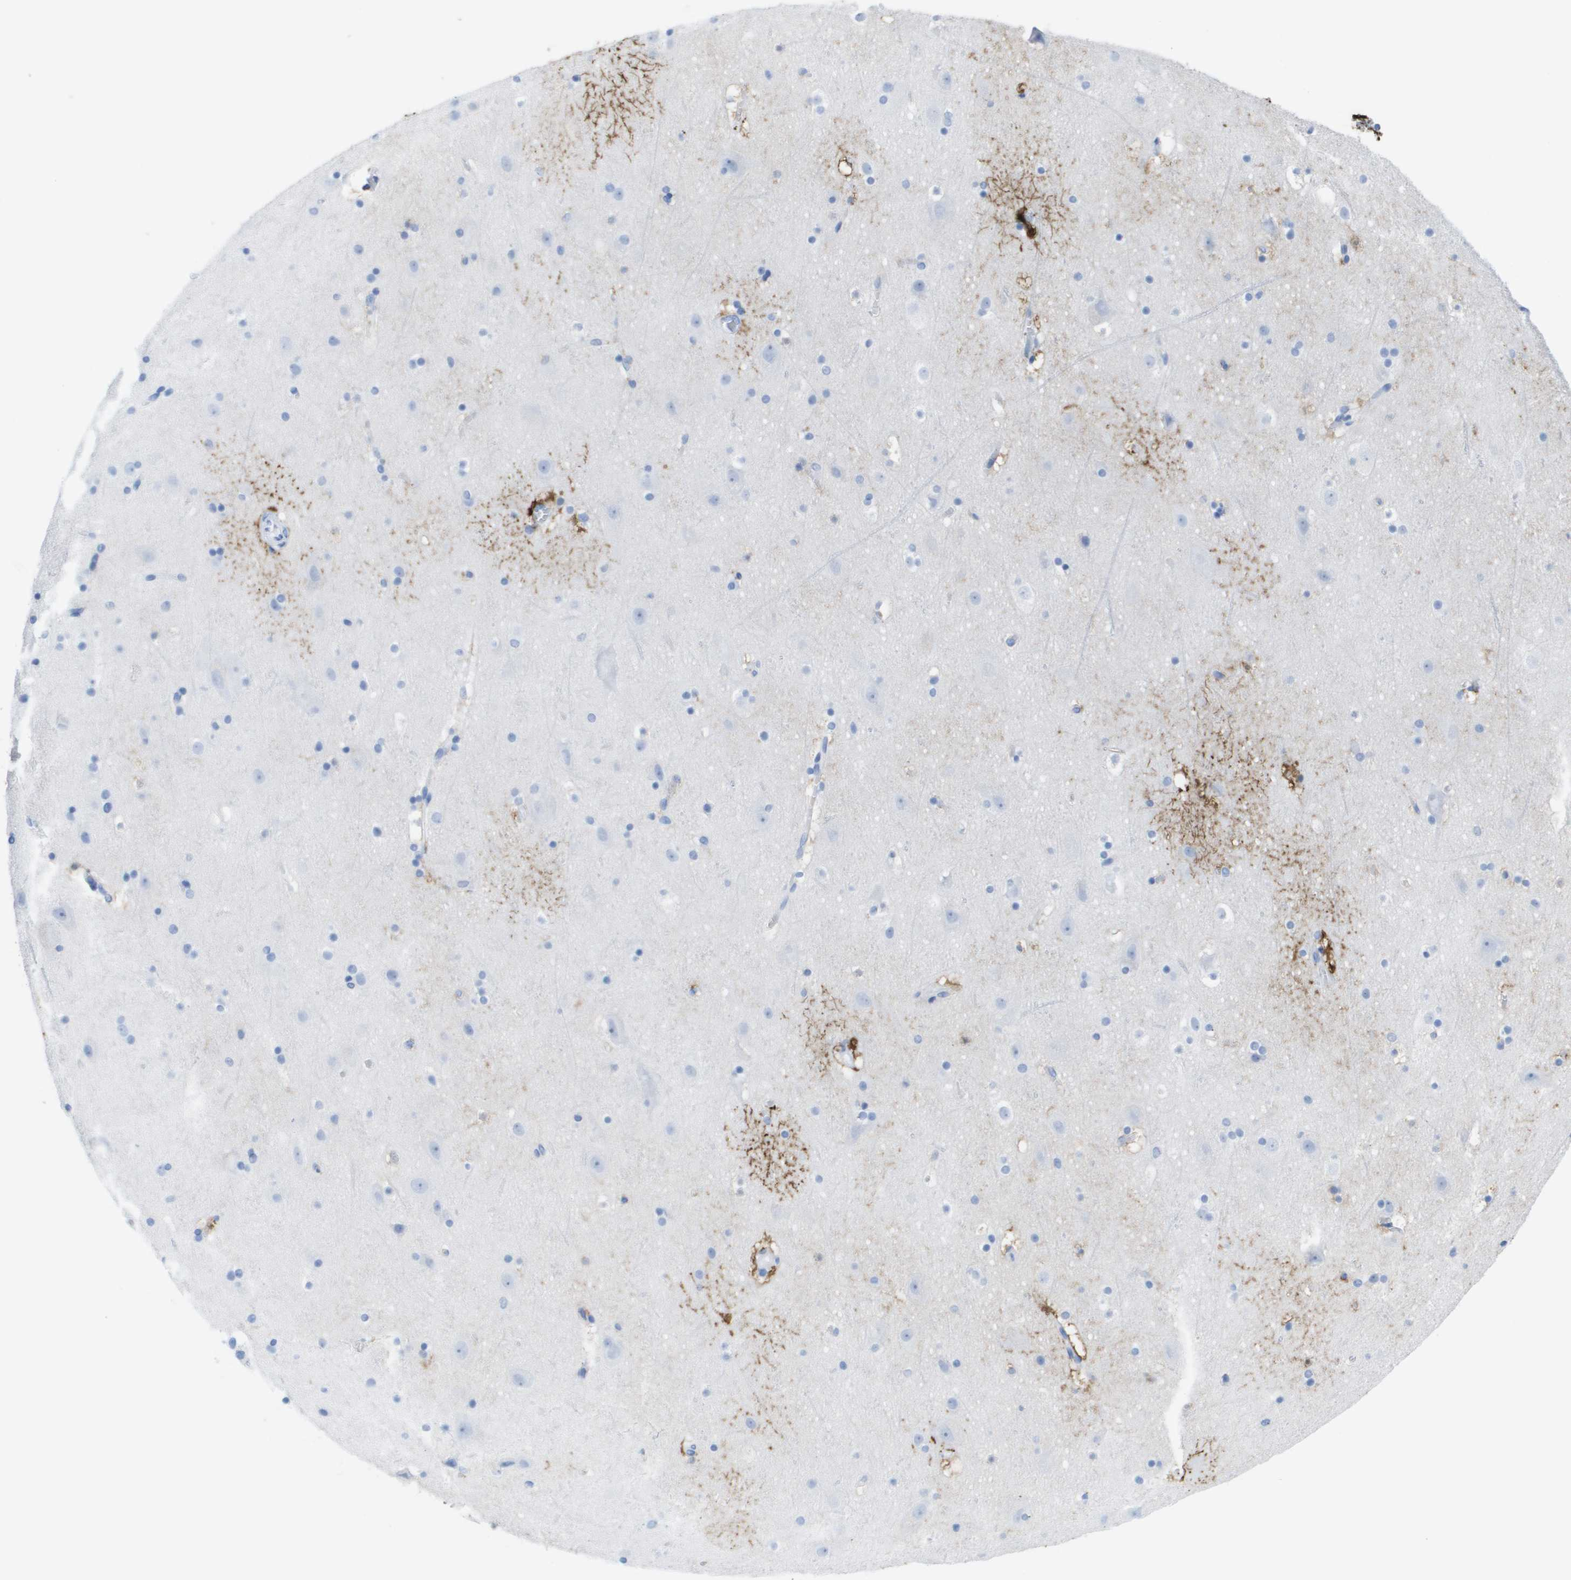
{"staining": {"intensity": "negative", "quantity": "none", "location": "none"}, "tissue": "cerebral cortex", "cell_type": "Endothelial cells", "image_type": "normal", "snomed": [{"axis": "morphology", "description": "Normal tissue, NOS"}, {"axis": "topography", "description": "Cerebral cortex"}], "caption": "Immunohistochemical staining of benign cerebral cortex exhibits no significant expression in endothelial cells.", "gene": "KCNA3", "patient": {"sex": "male", "age": 45}}